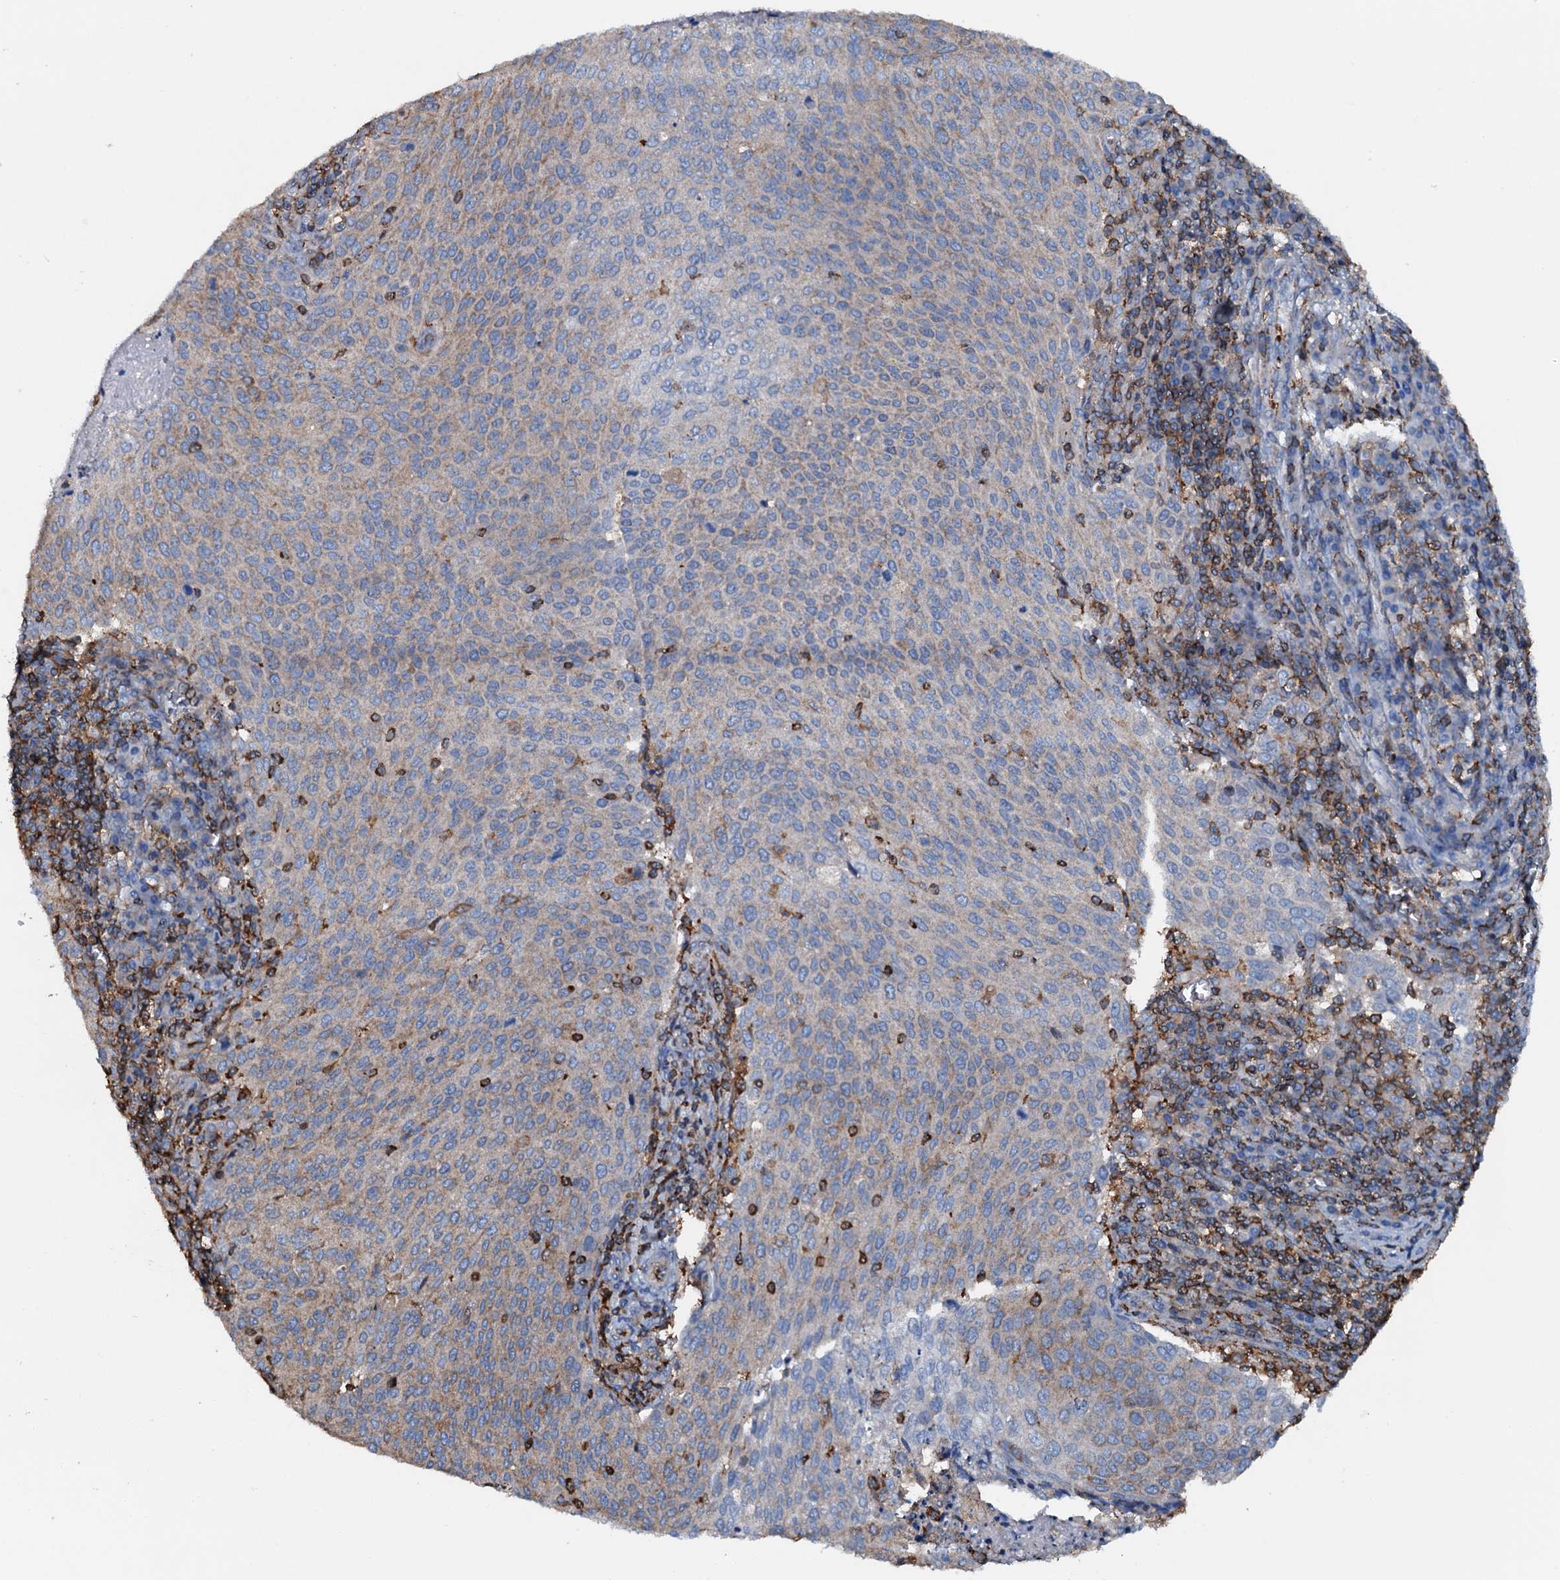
{"staining": {"intensity": "weak", "quantity": "<25%", "location": "cytoplasmic/membranous"}, "tissue": "cervical cancer", "cell_type": "Tumor cells", "image_type": "cancer", "snomed": [{"axis": "morphology", "description": "Squamous cell carcinoma, NOS"}, {"axis": "topography", "description": "Cervix"}], "caption": "Photomicrograph shows no protein staining in tumor cells of cervical cancer (squamous cell carcinoma) tissue.", "gene": "MS4A4E", "patient": {"sex": "female", "age": 46}}